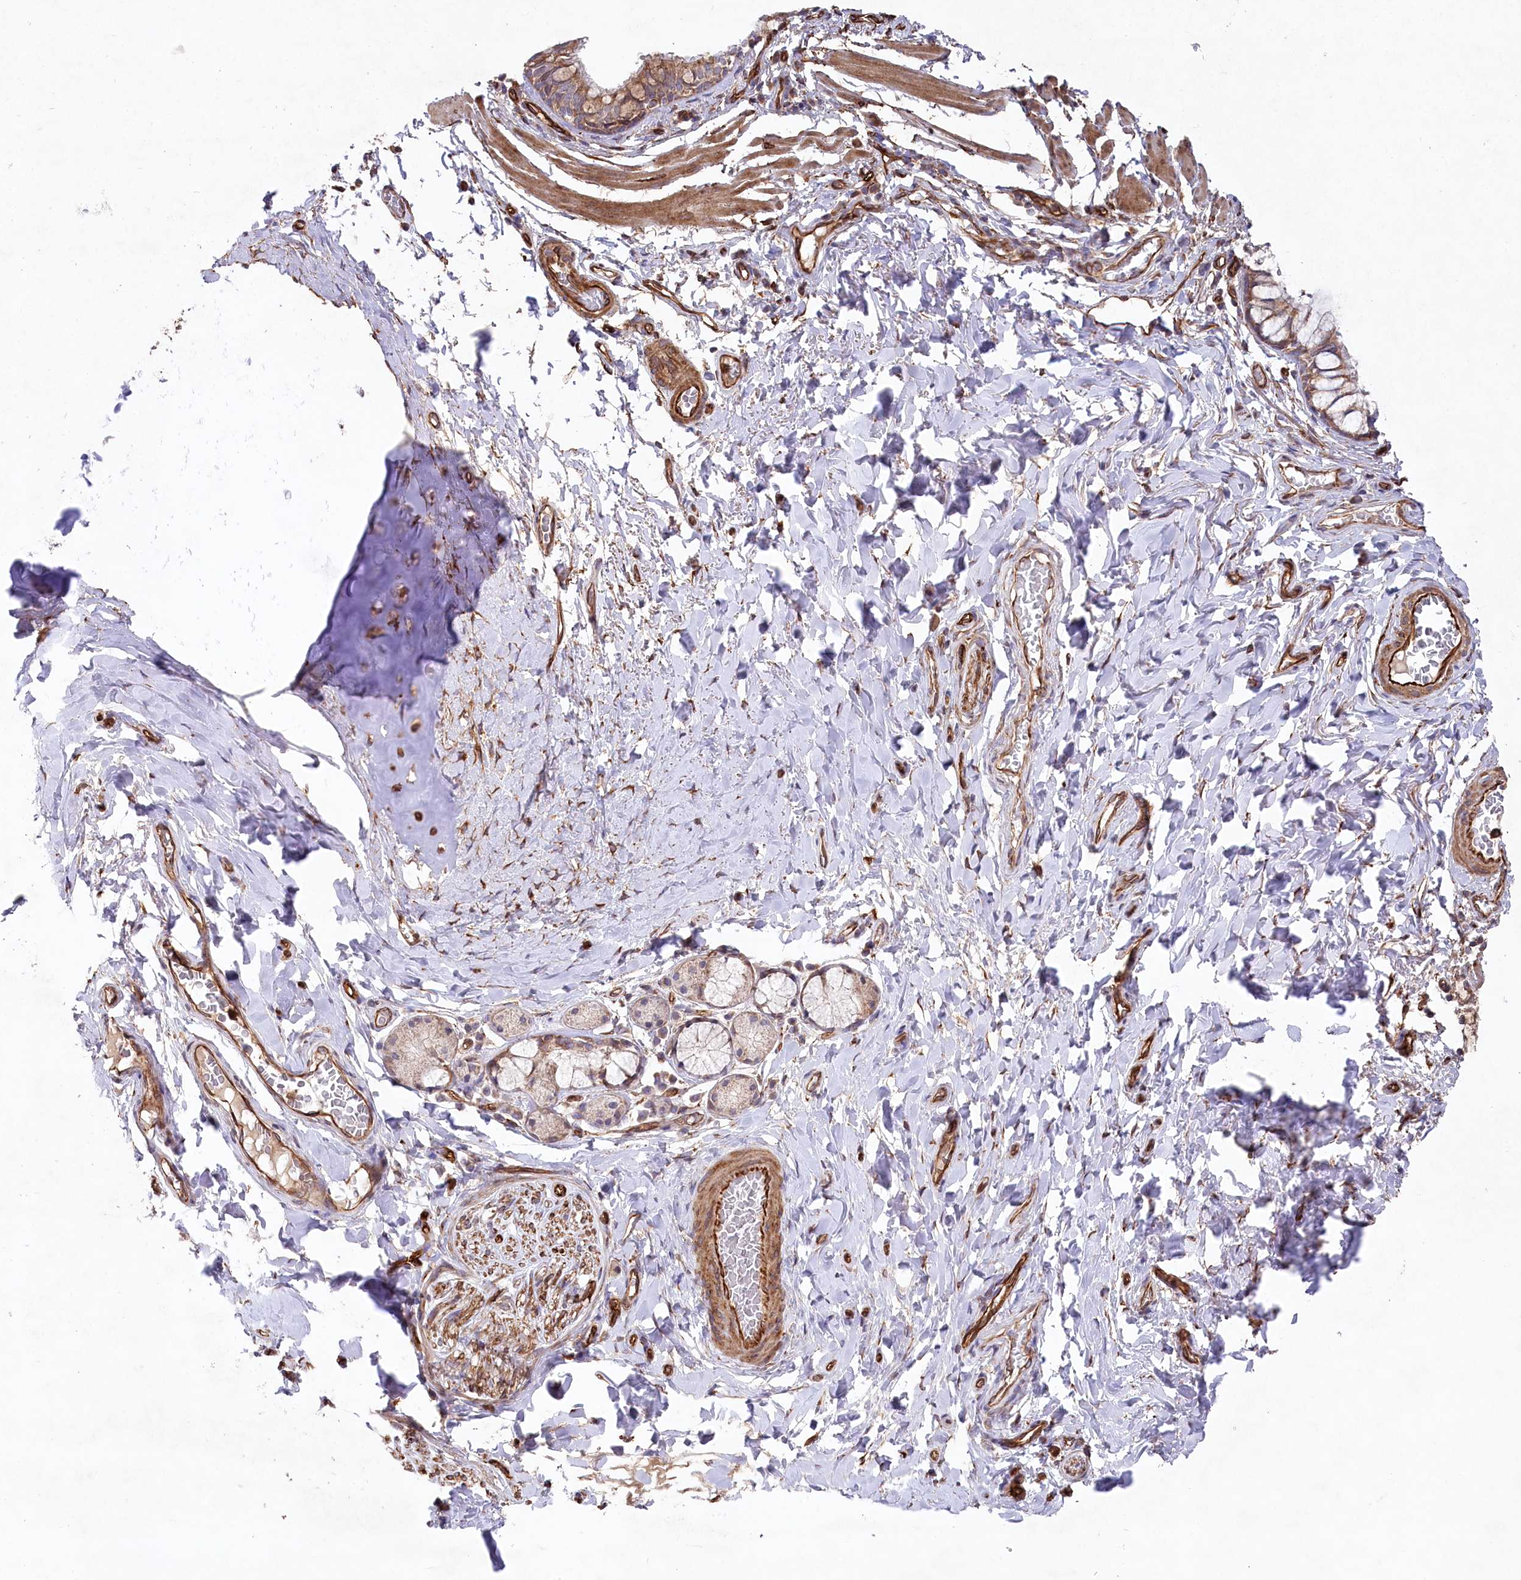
{"staining": {"intensity": "strong", "quantity": ">75%", "location": "cytoplasmic/membranous"}, "tissue": "bronchus", "cell_type": "Respiratory epithelial cells", "image_type": "normal", "snomed": [{"axis": "morphology", "description": "Normal tissue, NOS"}, {"axis": "topography", "description": "Cartilage tissue"}, {"axis": "topography", "description": "Bronchus"}], "caption": "This micrograph displays immunohistochemistry staining of unremarkable human bronchus, with high strong cytoplasmic/membranous expression in approximately >75% of respiratory epithelial cells.", "gene": "MTPAP", "patient": {"sex": "female", "age": 36}}